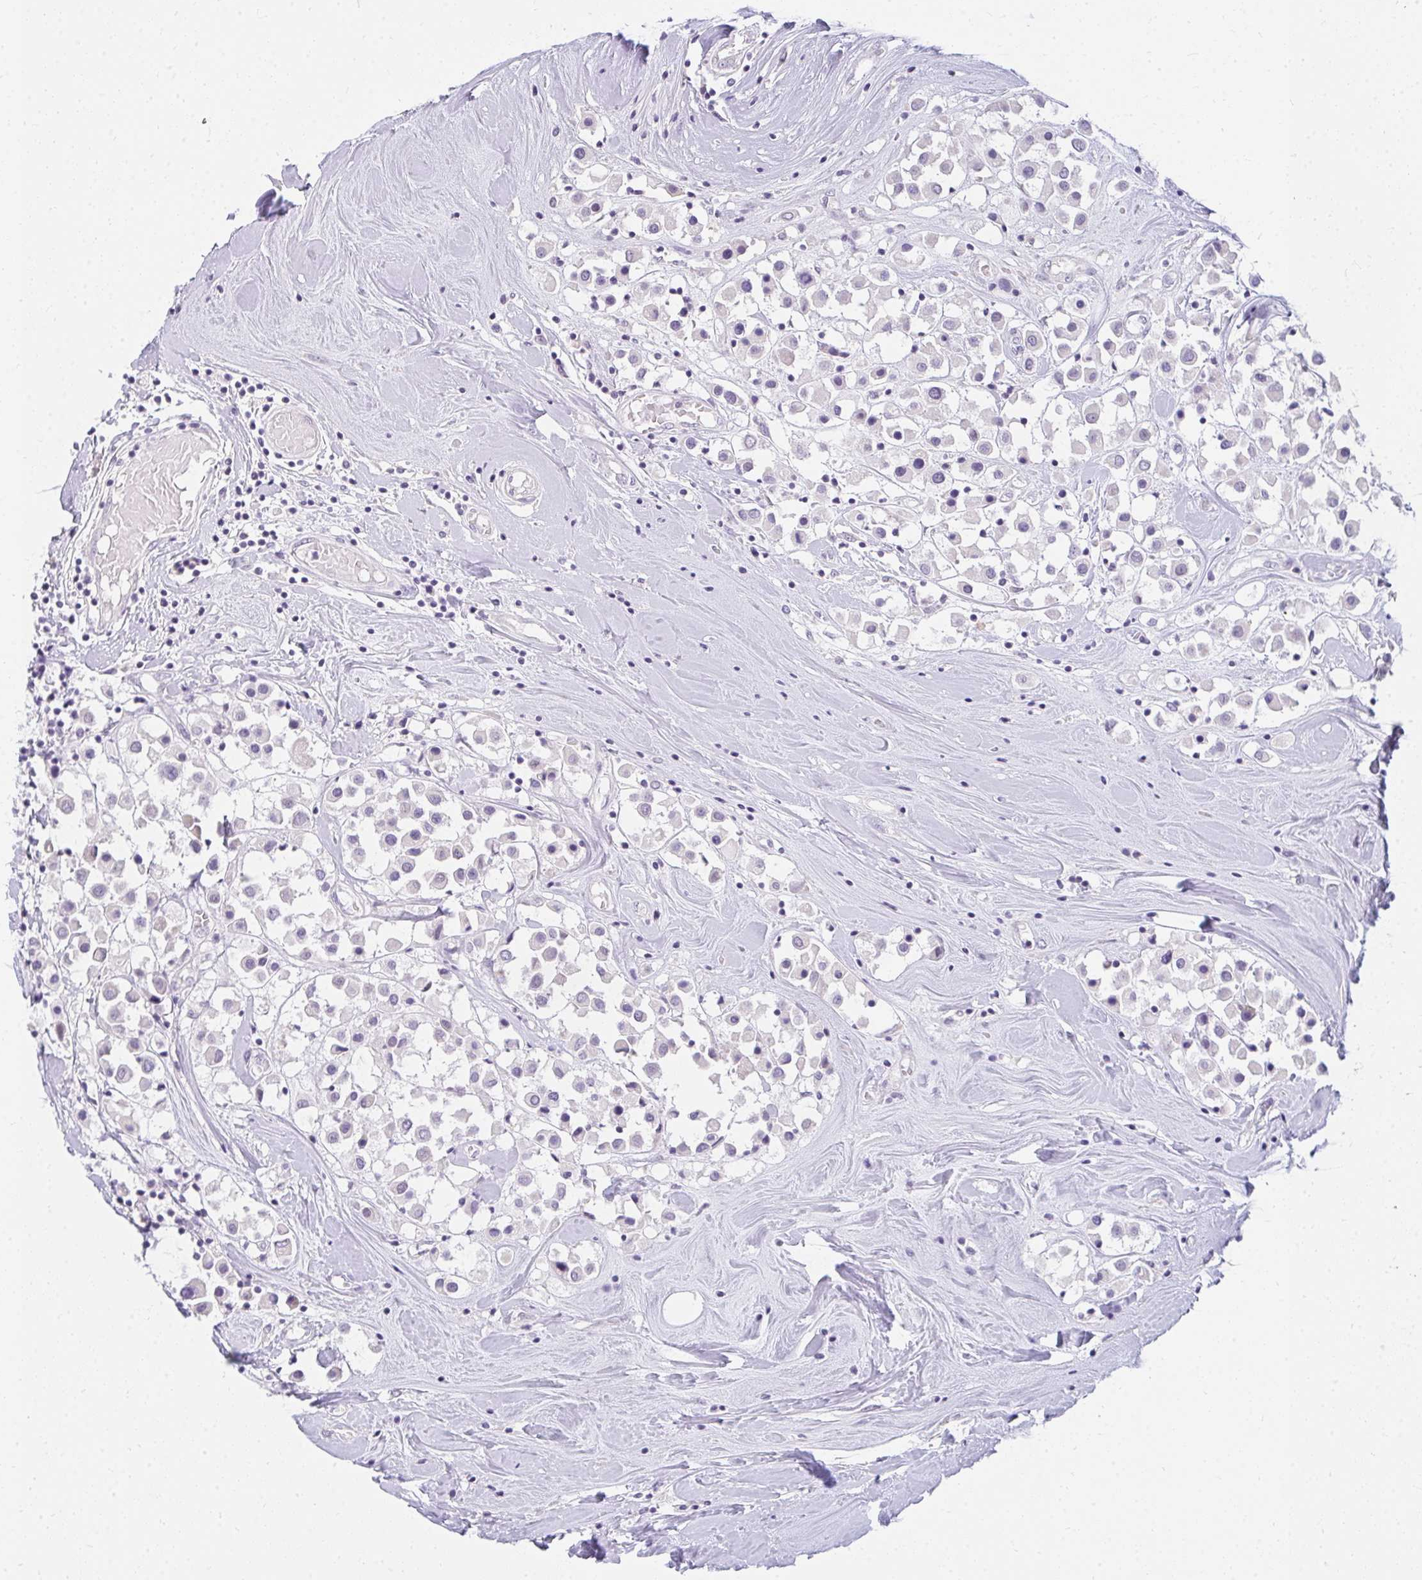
{"staining": {"intensity": "negative", "quantity": "none", "location": "none"}, "tissue": "breast cancer", "cell_type": "Tumor cells", "image_type": "cancer", "snomed": [{"axis": "morphology", "description": "Duct carcinoma"}, {"axis": "topography", "description": "Breast"}], "caption": "Tumor cells are negative for protein expression in human breast cancer. (Immunohistochemistry, brightfield microscopy, high magnification).", "gene": "PPP1R3G", "patient": {"sex": "female", "age": 61}}